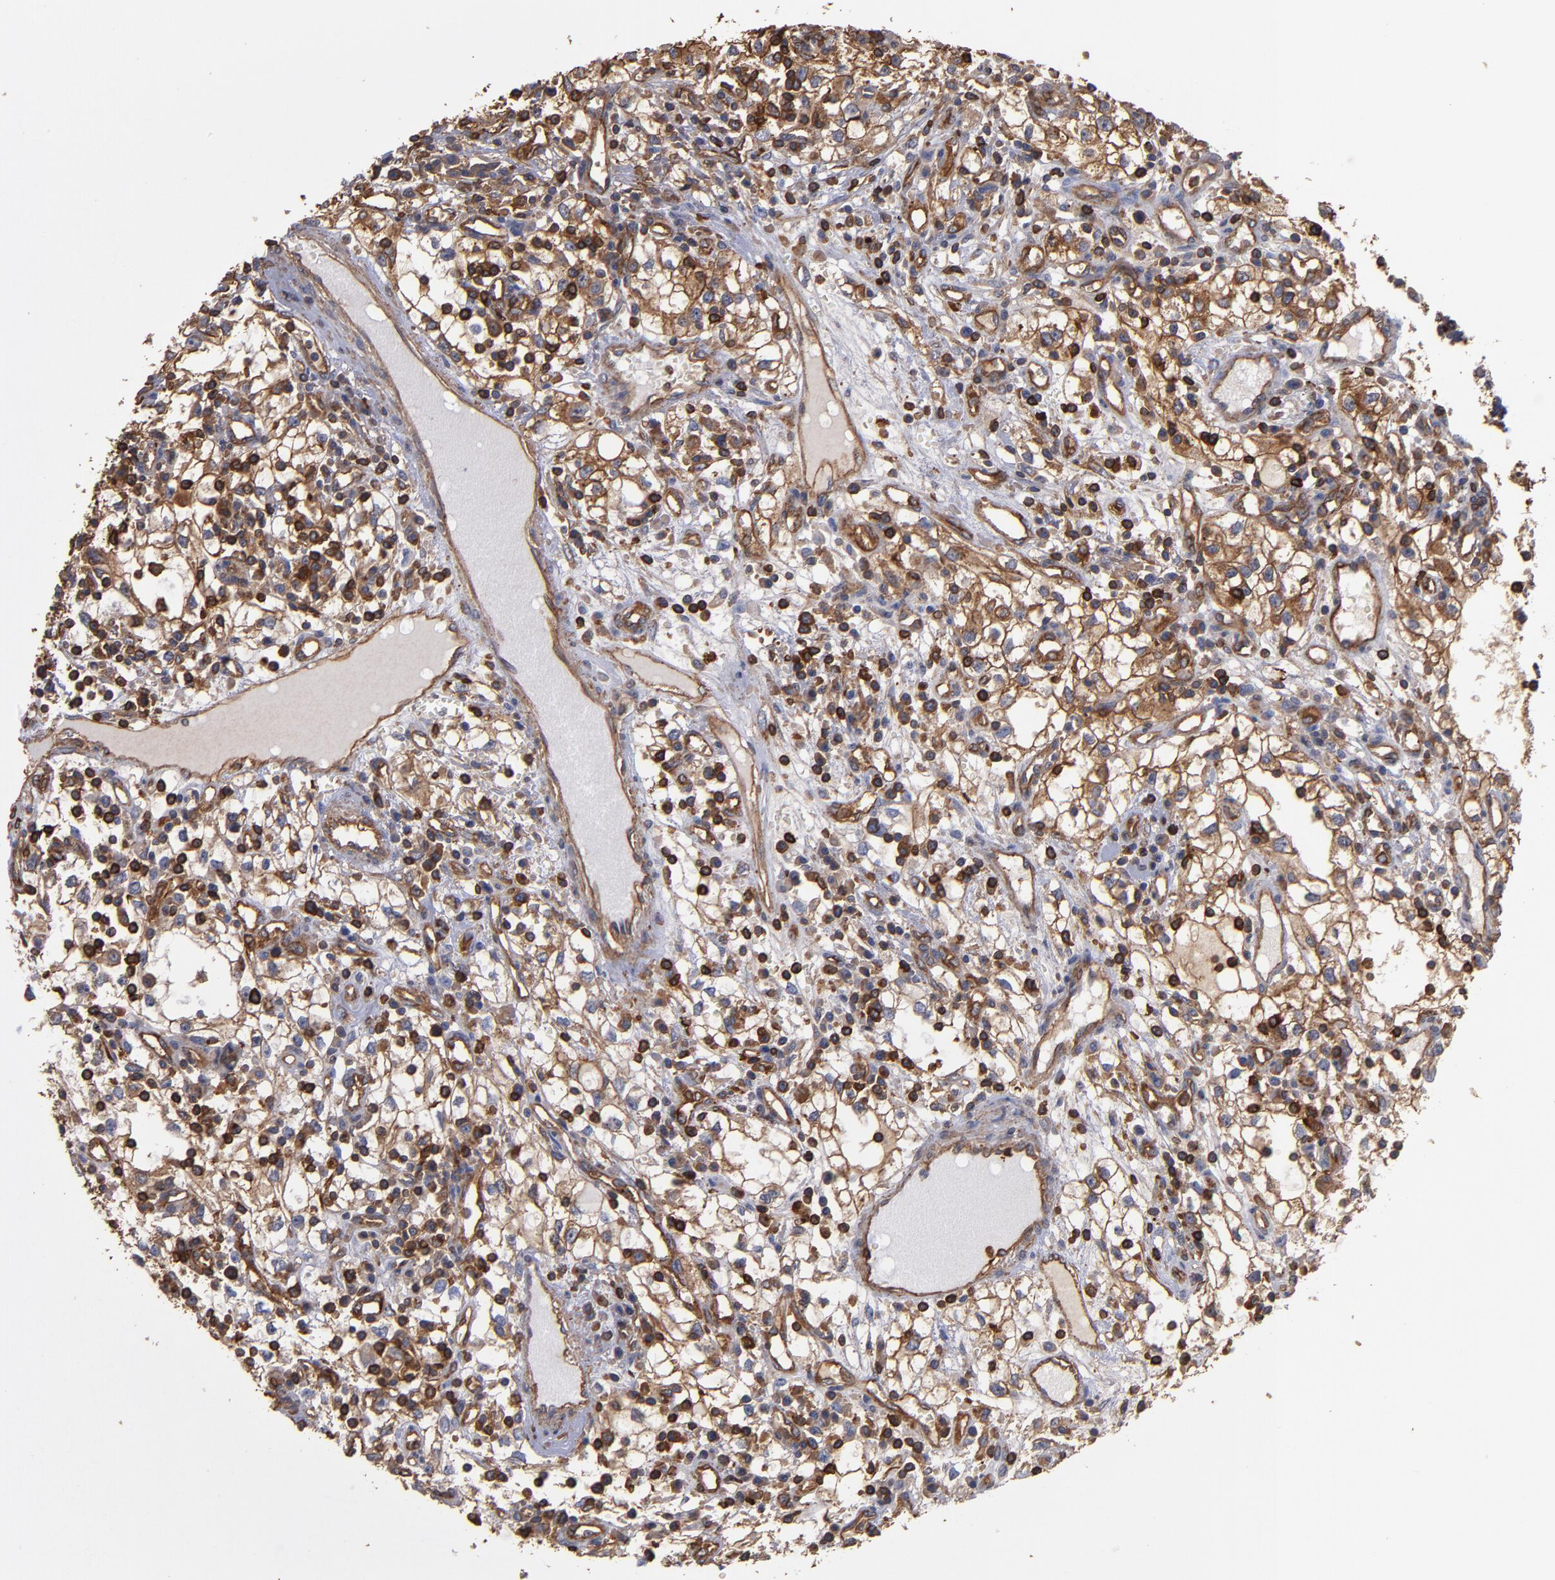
{"staining": {"intensity": "moderate", "quantity": ">75%", "location": "cytoplasmic/membranous"}, "tissue": "renal cancer", "cell_type": "Tumor cells", "image_type": "cancer", "snomed": [{"axis": "morphology", "description": "Adenocarcinoma, NOS"}, {"axis": "topography", "description": "Kidney"}], "caption": "A micrograph showing moderate cytoplasmic/membranous positivity in approximately >75% of tumor cells in renal cancer, as visualized by brown immunohistochemical staining.", "gene": "ACTN4", "patient": {"sex": "male", "age": 82}}